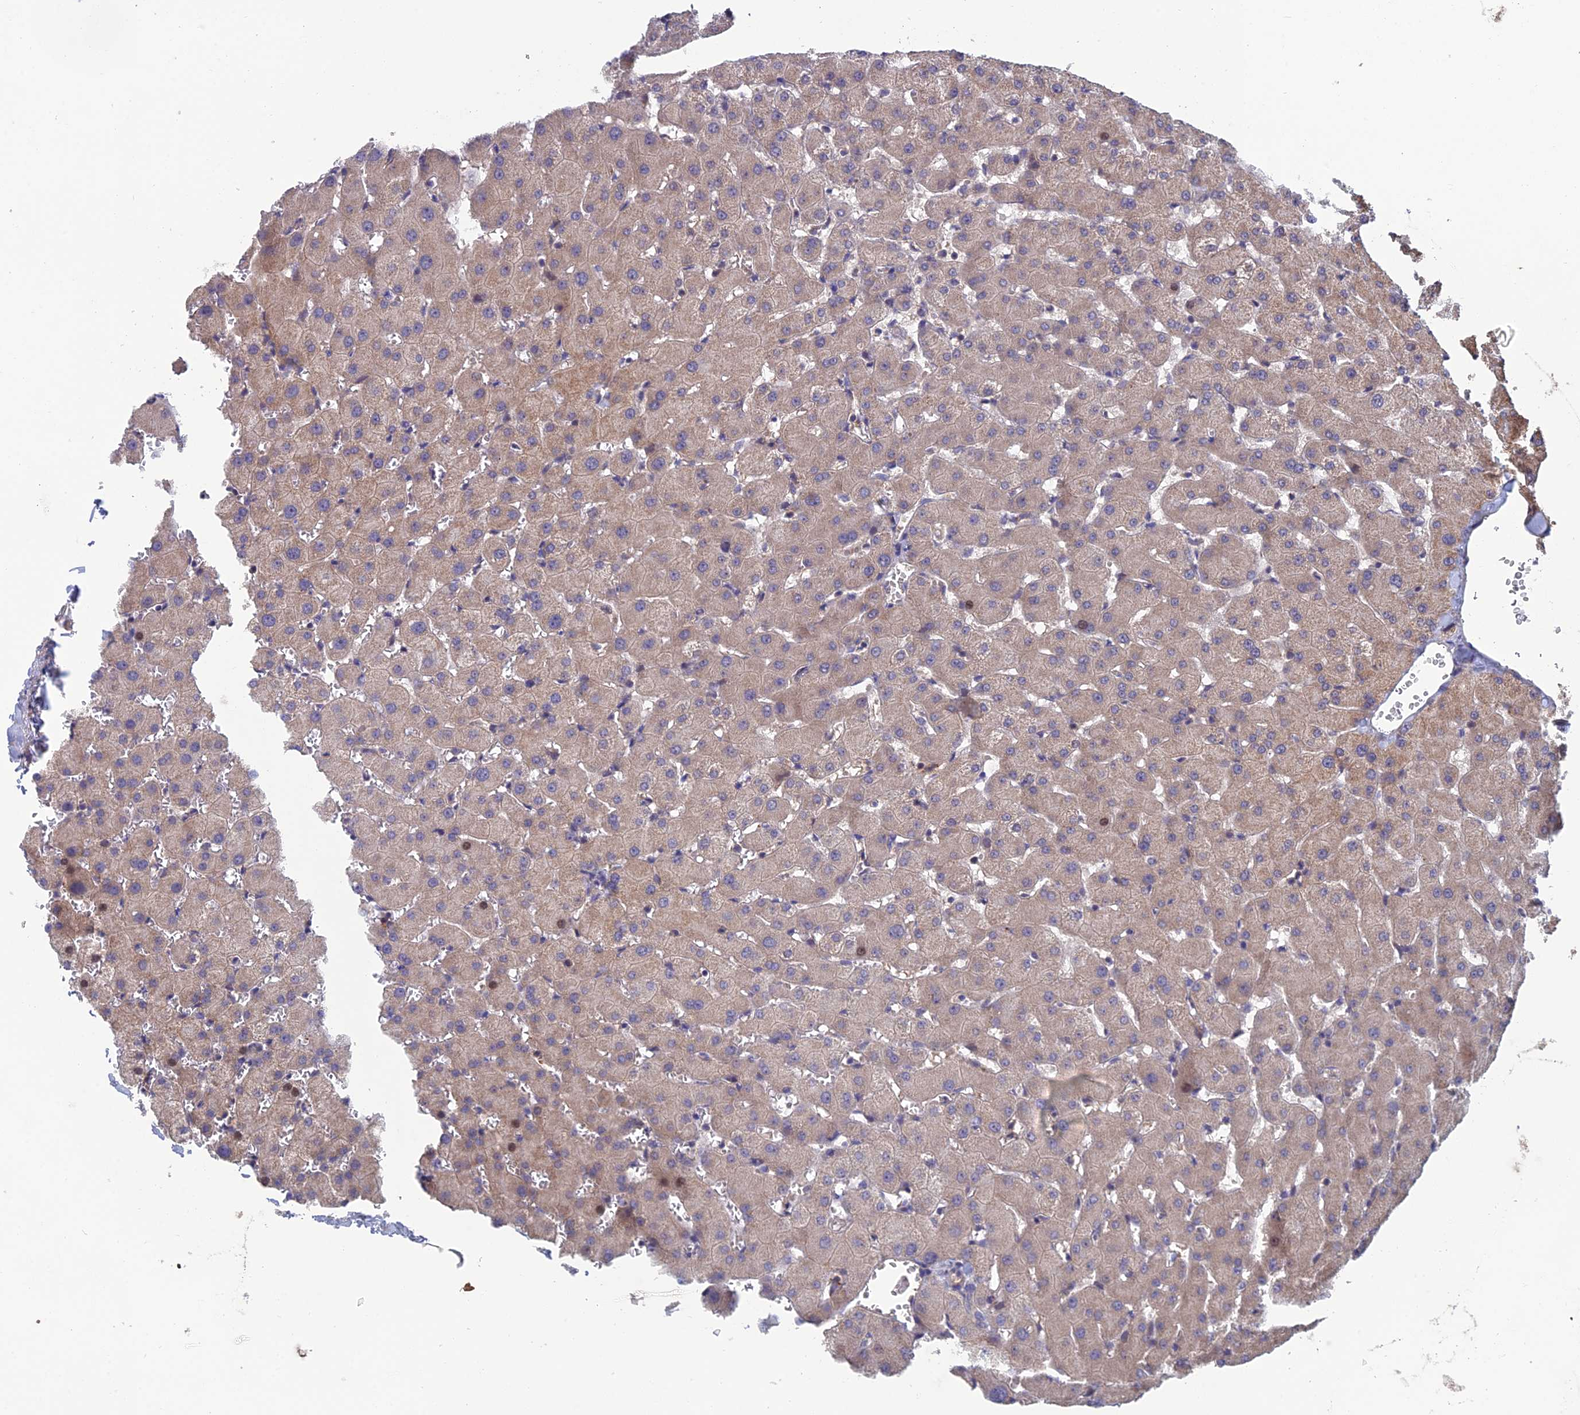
{"staining": {"intensity": "weak", "quantity": "<25%", "location": "cytoplasmic/membranous"}, "tissue": "liver", "cell_type": "Cholangiocytes", "image_type": "normal", "snomed": [{"axis": "morphology", "description": "Normal tissue, NOS"}, {"axis": "topography", "description": "Liver"}], "caption": "Immunohistochemical staining of normal human liver demonstrates no significant staining in cholangiocytes. Brightfield microscopy of immunohistochemistry stained with DAB (brown) and hematoxylin (blue), captured at high magnification.", "gene": "USP37", "patient": {"sex": "female", "age": 63}}